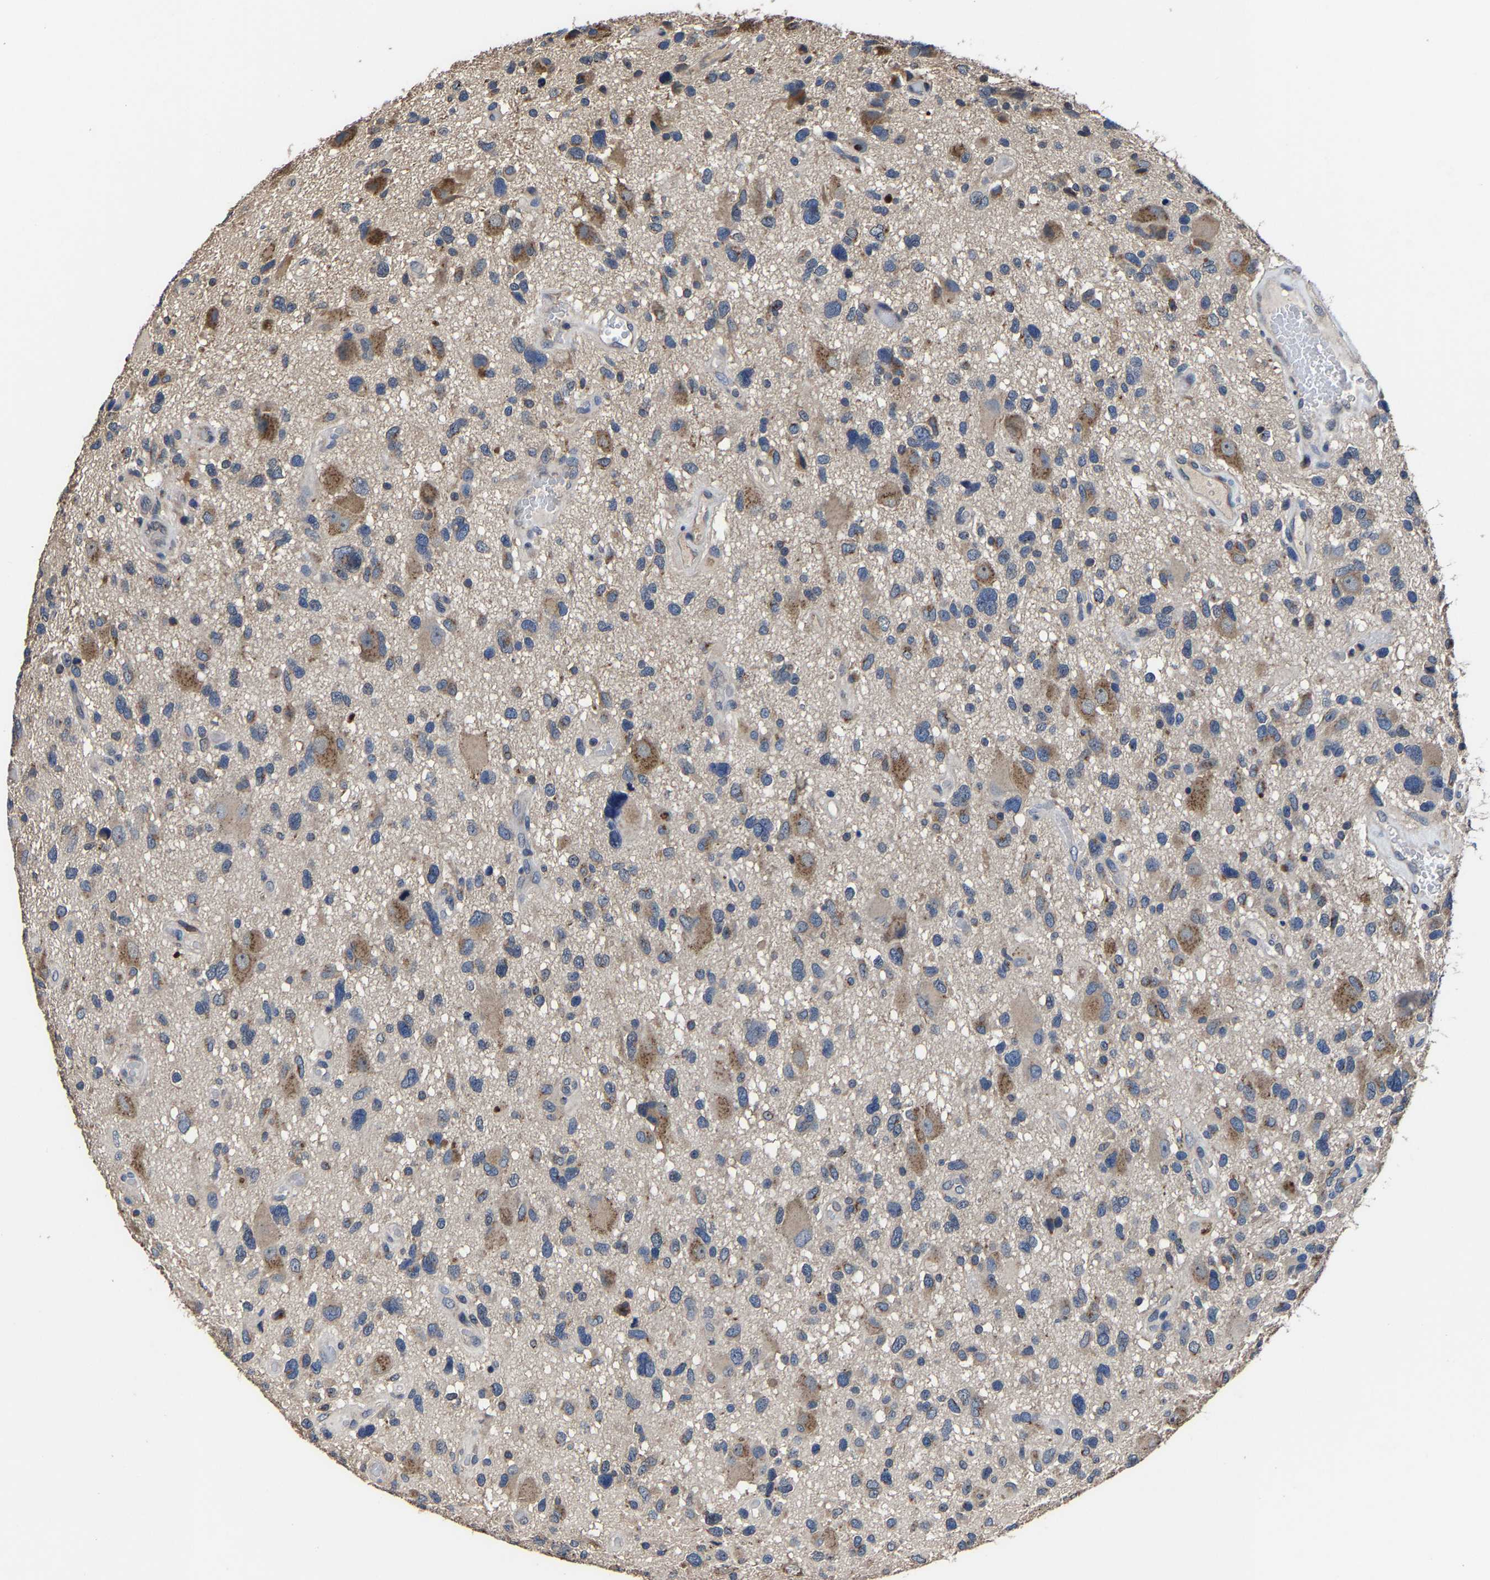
{"staining": {"intensity": "moderate", "quantity": "25%-75%", "location": "cytoplasmic/membranous"}, "tissue": "glioma", "cell_type": "Tumor cells", "image_type": "cancer", "snomed": [{"axis": "morphology", "description": "Glioma, malignant, High grade"}, {"axis": "topography", "description": "Brain"}], "caption": "A photomicrograph of malignant glioma (high-grade) stained for a protein exhibits moderate cytoplasmic/membranous brown staining in tumor cells.", "gene": "EBAG9", "patient": {"sex": "male", "age": 33}}